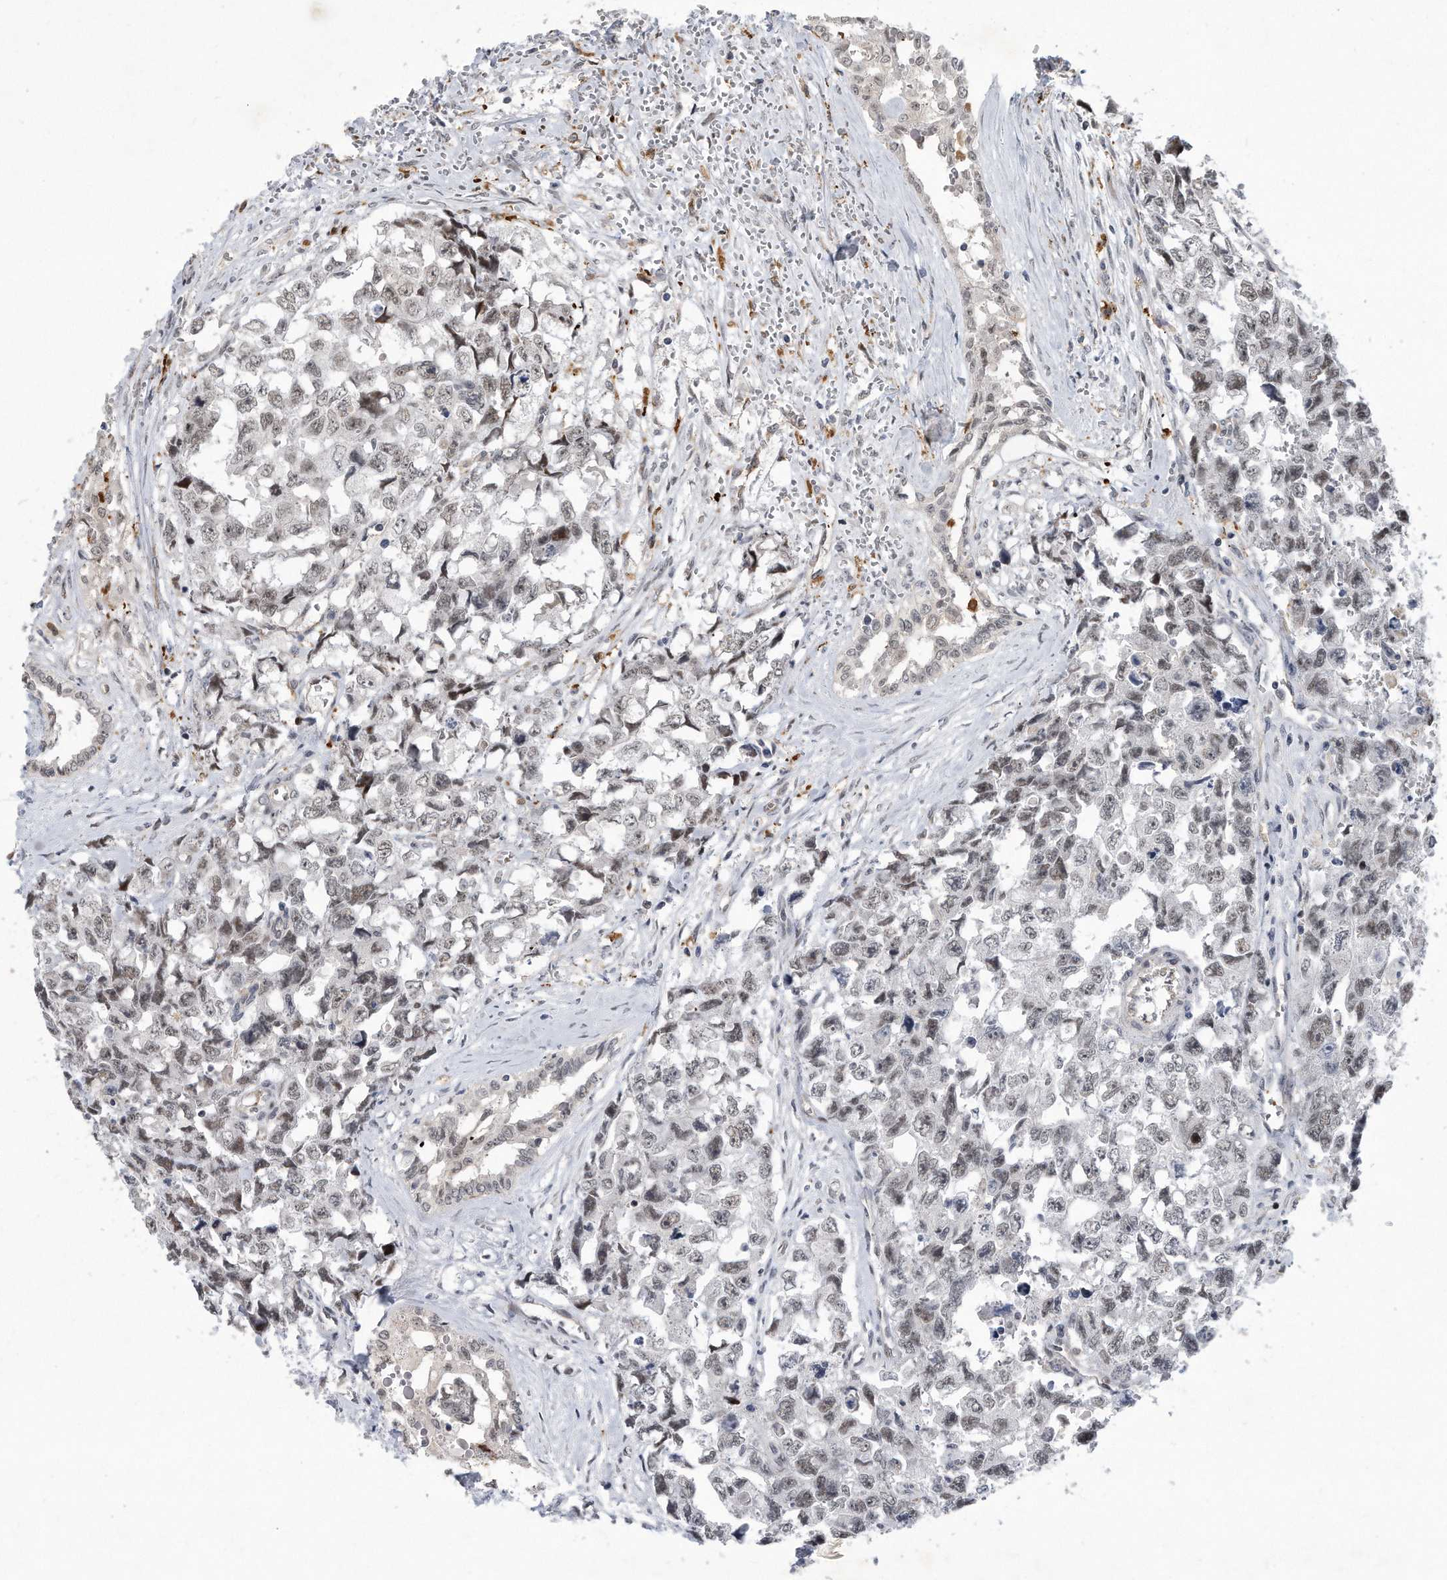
{"staining": {"intensity": "weak", "quantity": "<25%", "location": "nuclear"}, "tissue": "testis cancer", "cell_type": "Tumor cells", "image_type": "cancer", "snomed": [{"axis": "morphology", "description": "Carcinoma, Embryonal, NOS"}, {"axis": "topography", "description": "Testis"}], "caption": "The histopathology image displays no staining of tumor cells in testis cancer (embryonal carcinoma).", "gene": "PGBD2", "patient": {"sex": "male", "age": 31}}